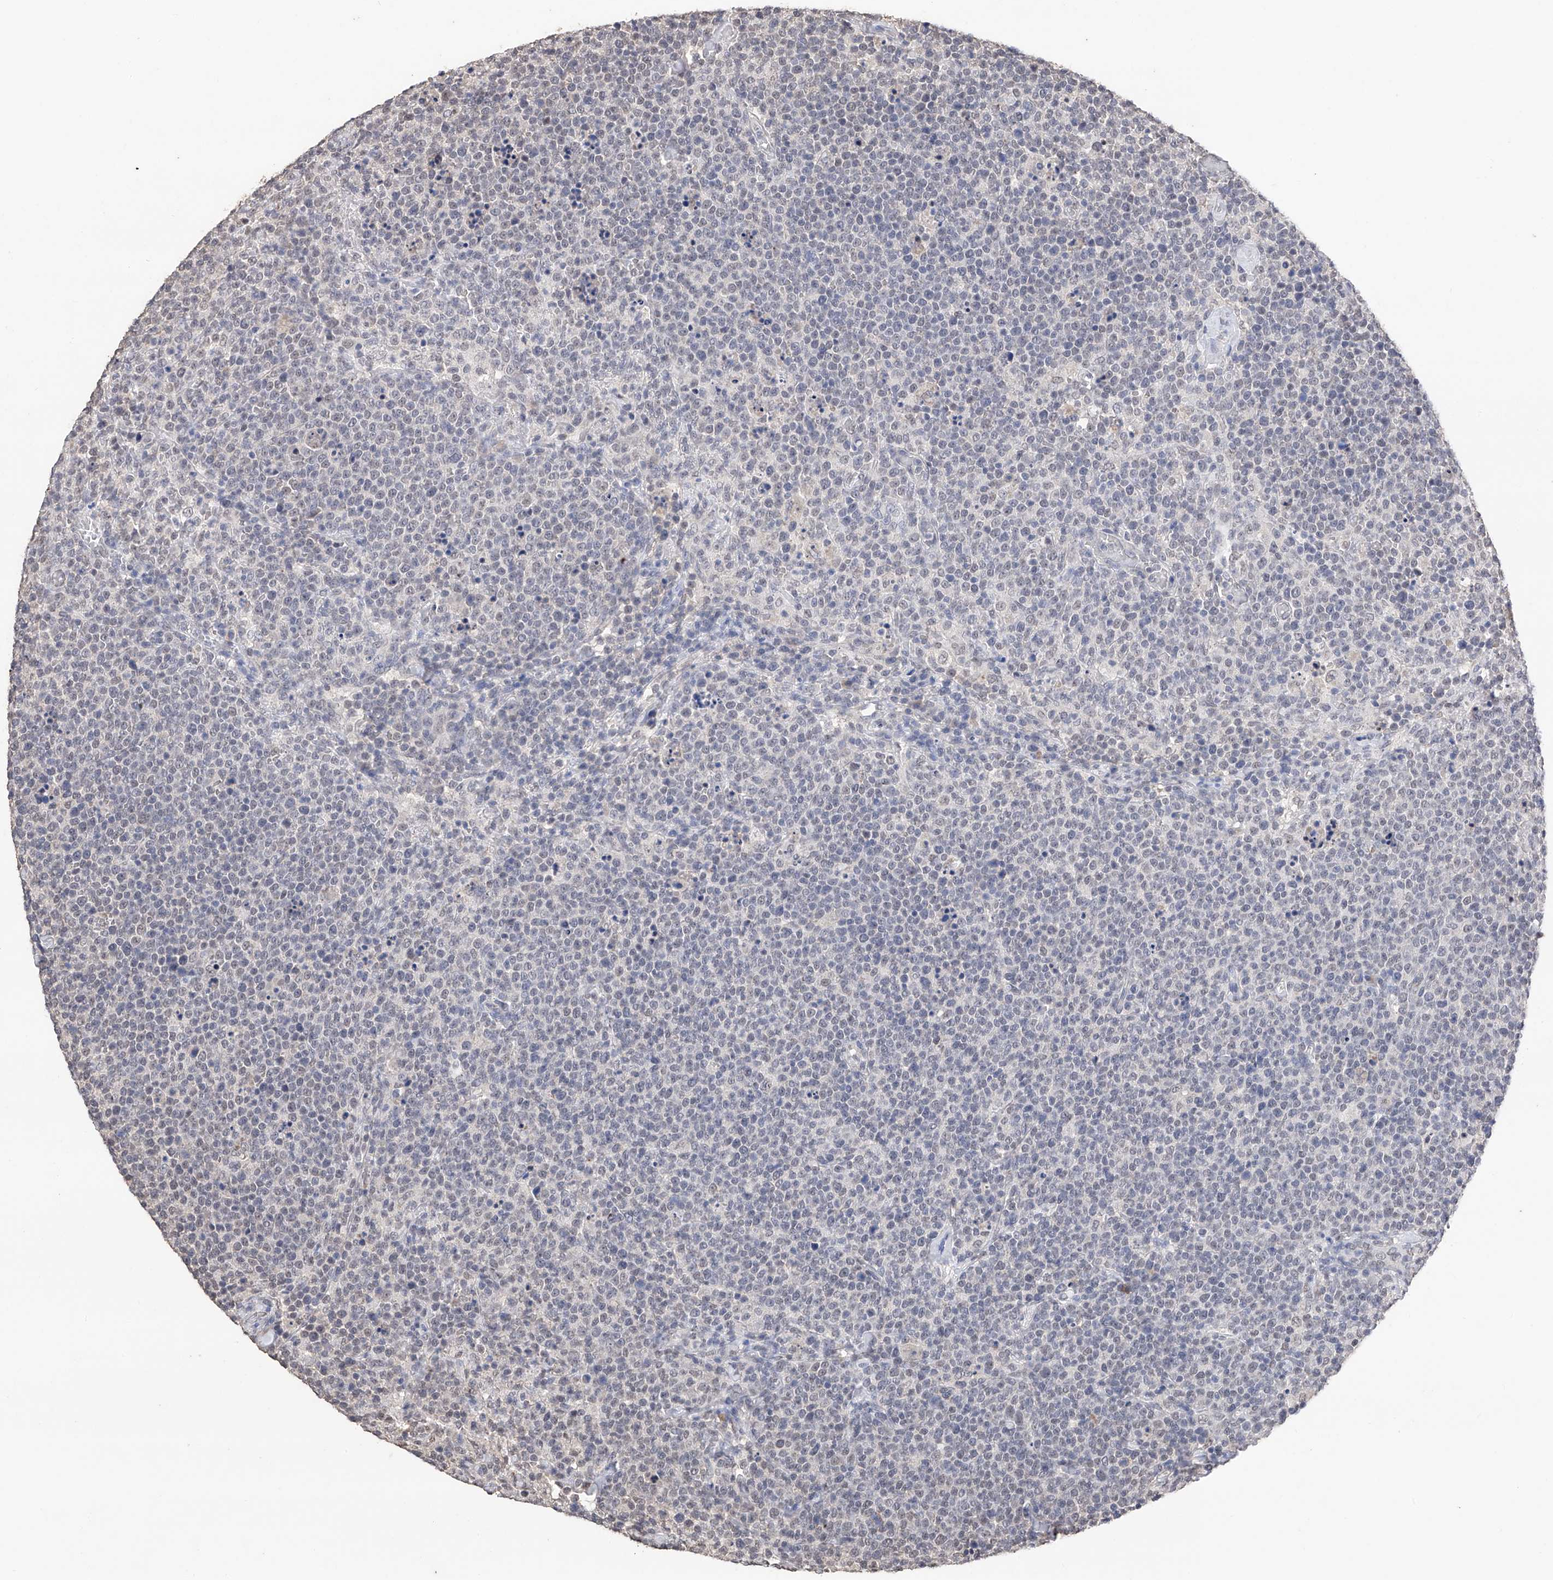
{"staining": {"intensity": "negative", "quantity": "none", "location": "none"}, "tissue": "lymphoma", "cell_type": "Tumor cells", "image_type": "cancer", "snomed": [{"axis": "morphology", "description": "Malignant lymphoma, non-Hodgkin's type, High grade"}, {"axis": "topography", "description": "Lymph node"}], "caption": "Immunohistochemistry (IHC) image of neoplastic tissue: lymphoma stained with DAB demonstrates no significant protein staining in tumor cells.", "gene": "DMAP1", "patient": {"sex": "male", "age": 61}}